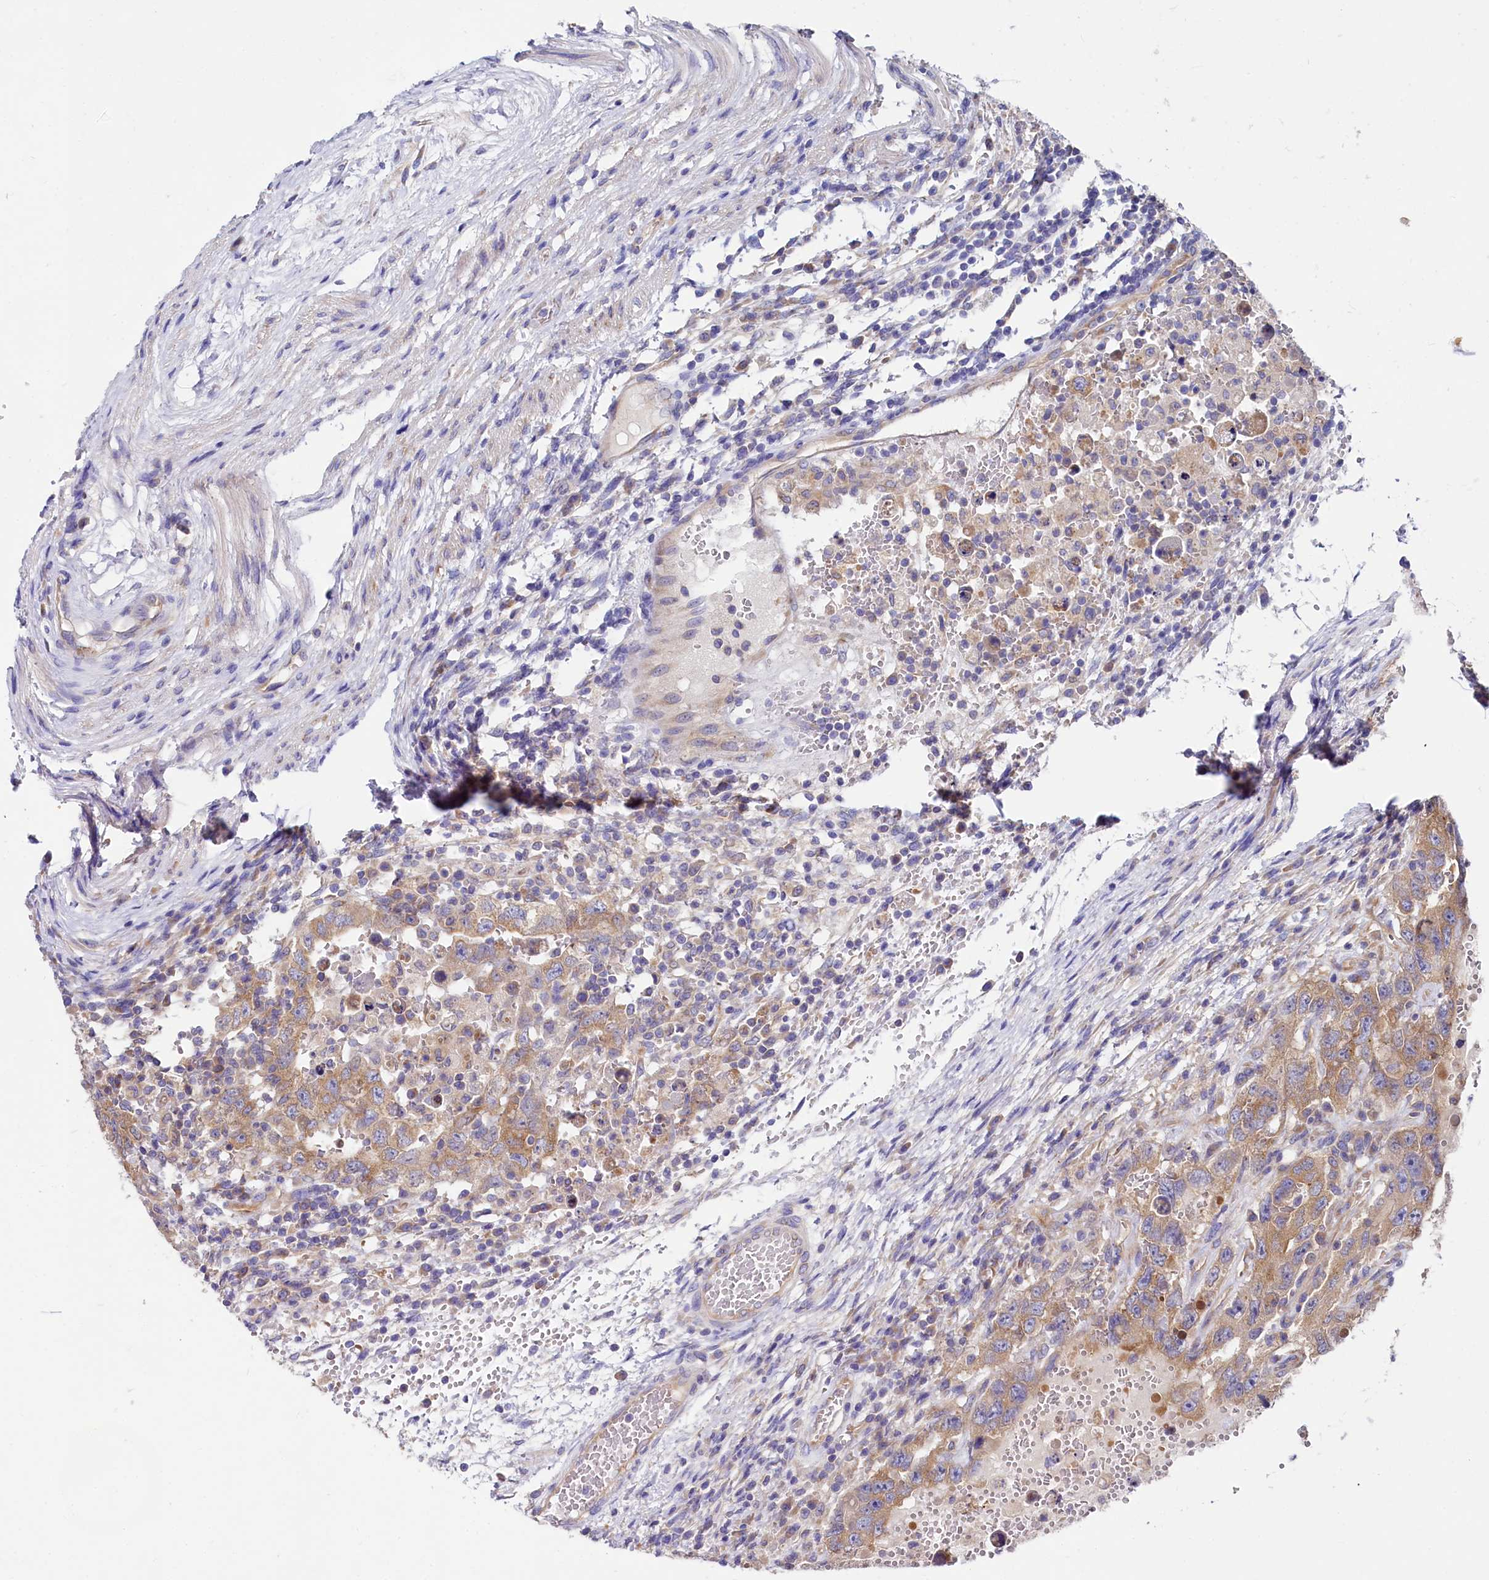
{"staining": {"intensity": "moderate", "quantity": ">75%", "location": "cytoplasmic/membranous"}, "tissue": "testis cancer", "cell_type": "Tumor cells", "image_type": "cancer", "snomed": [{"axis": "morphology", "description": "Carcinoma, Embryonal, NOS"}, {"axis": "topography", "description": "Testis"}], "caption": "There is medium levels of moderate cytoplasmic/membranous expression in tumor cells of testis embryonal carcinoma, as demonstrated by immunohistochemical staining (brown color).", "gene": "QARS1", "patient": {"sex": "male", "age": 26}}